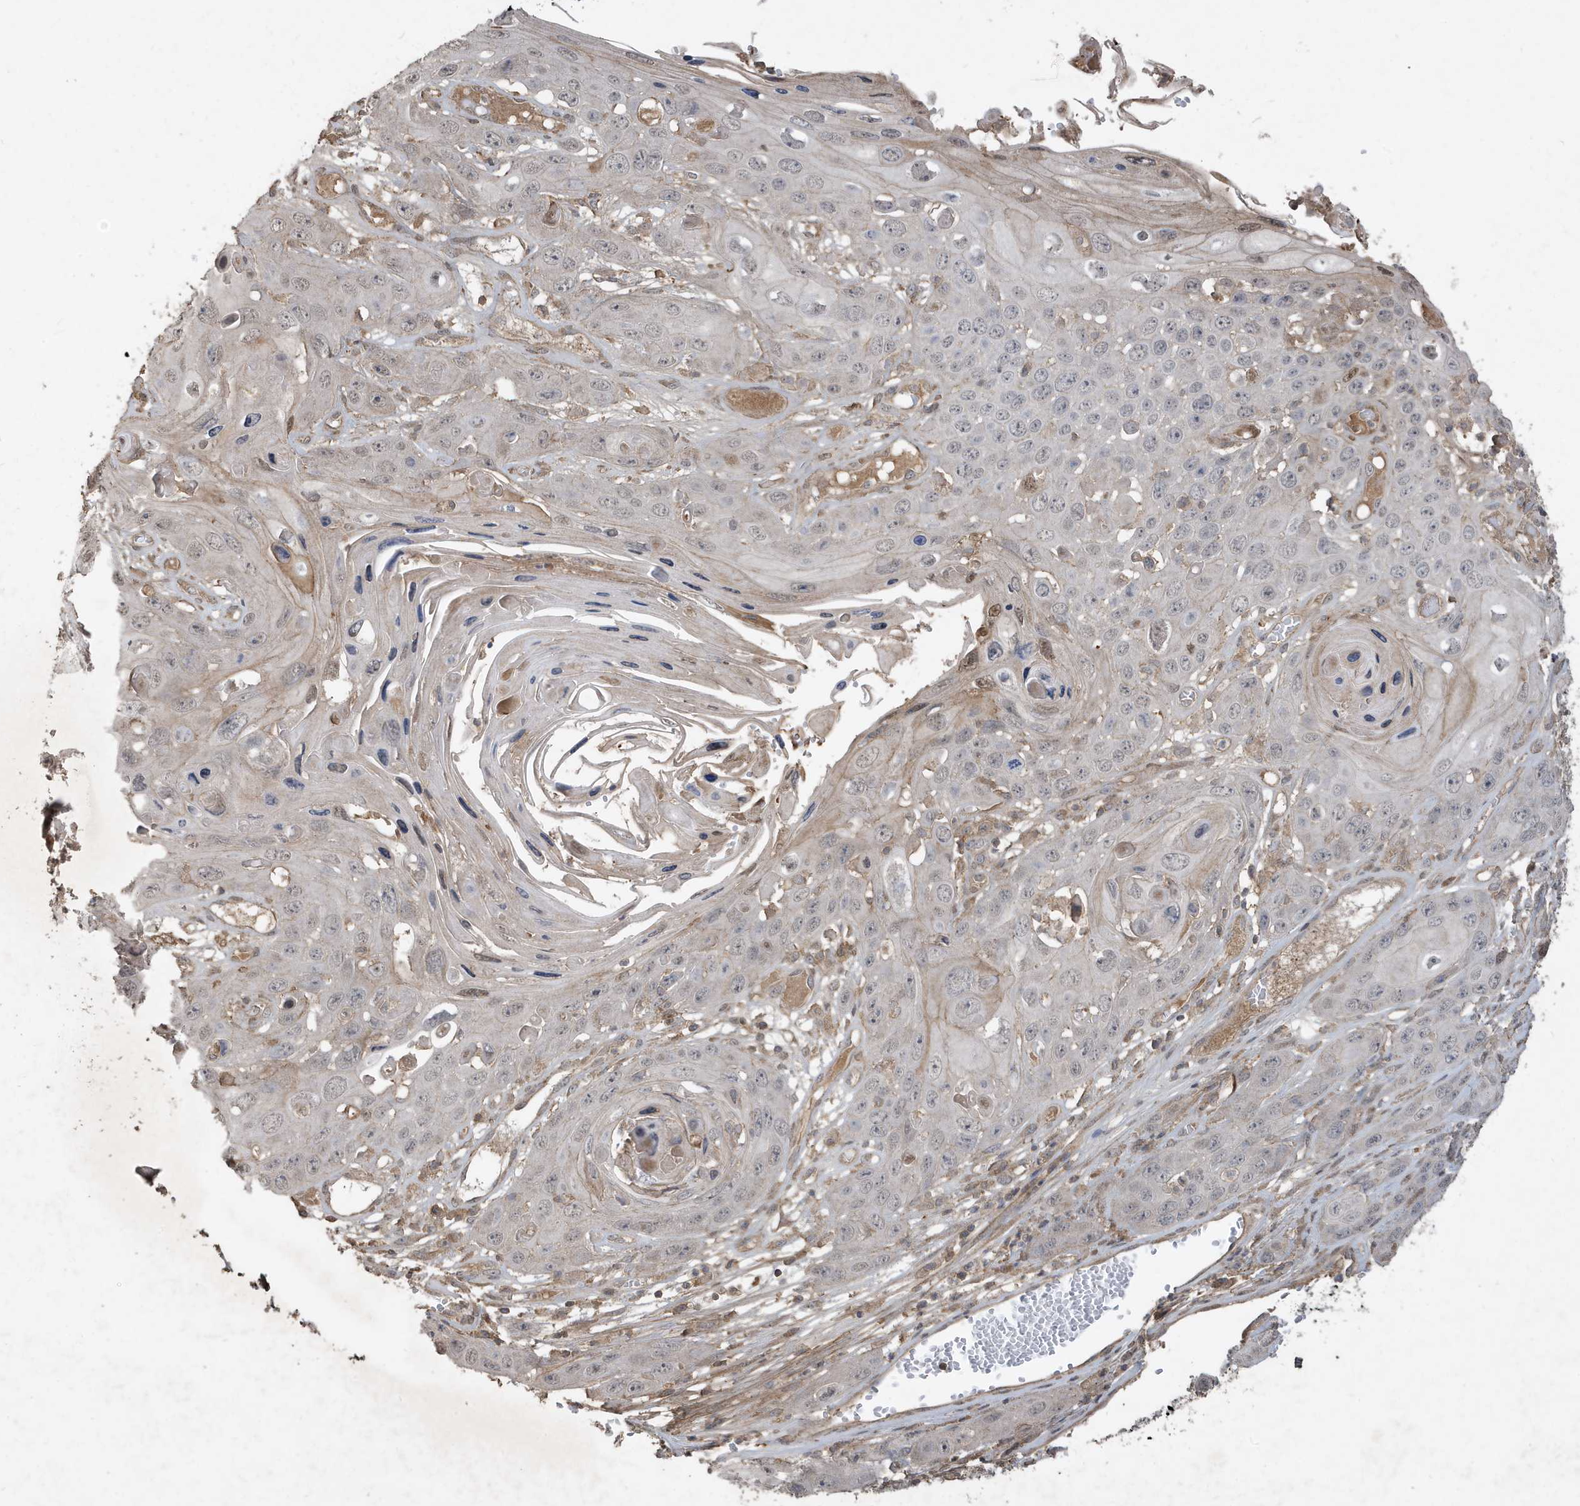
{"staining": {"intensity": "negative", "quantity": "none", "location": "none"}, "tissue": "skin cancer", "cell_type": "Tumor cells", "image_type": "cancer", "snomed": [{"axis": "morphology", "description": "Squamous cell carcinoma, NOS"}, {"axis": "topography", "description": "Skin"}], "caption": "Immunohistochemical staining of skin squamous cell carcinoma demonstrates no significant positivity in tumor cells.", "gene": "PRRT3", "patient": {"sex": "male", "age": 55}}